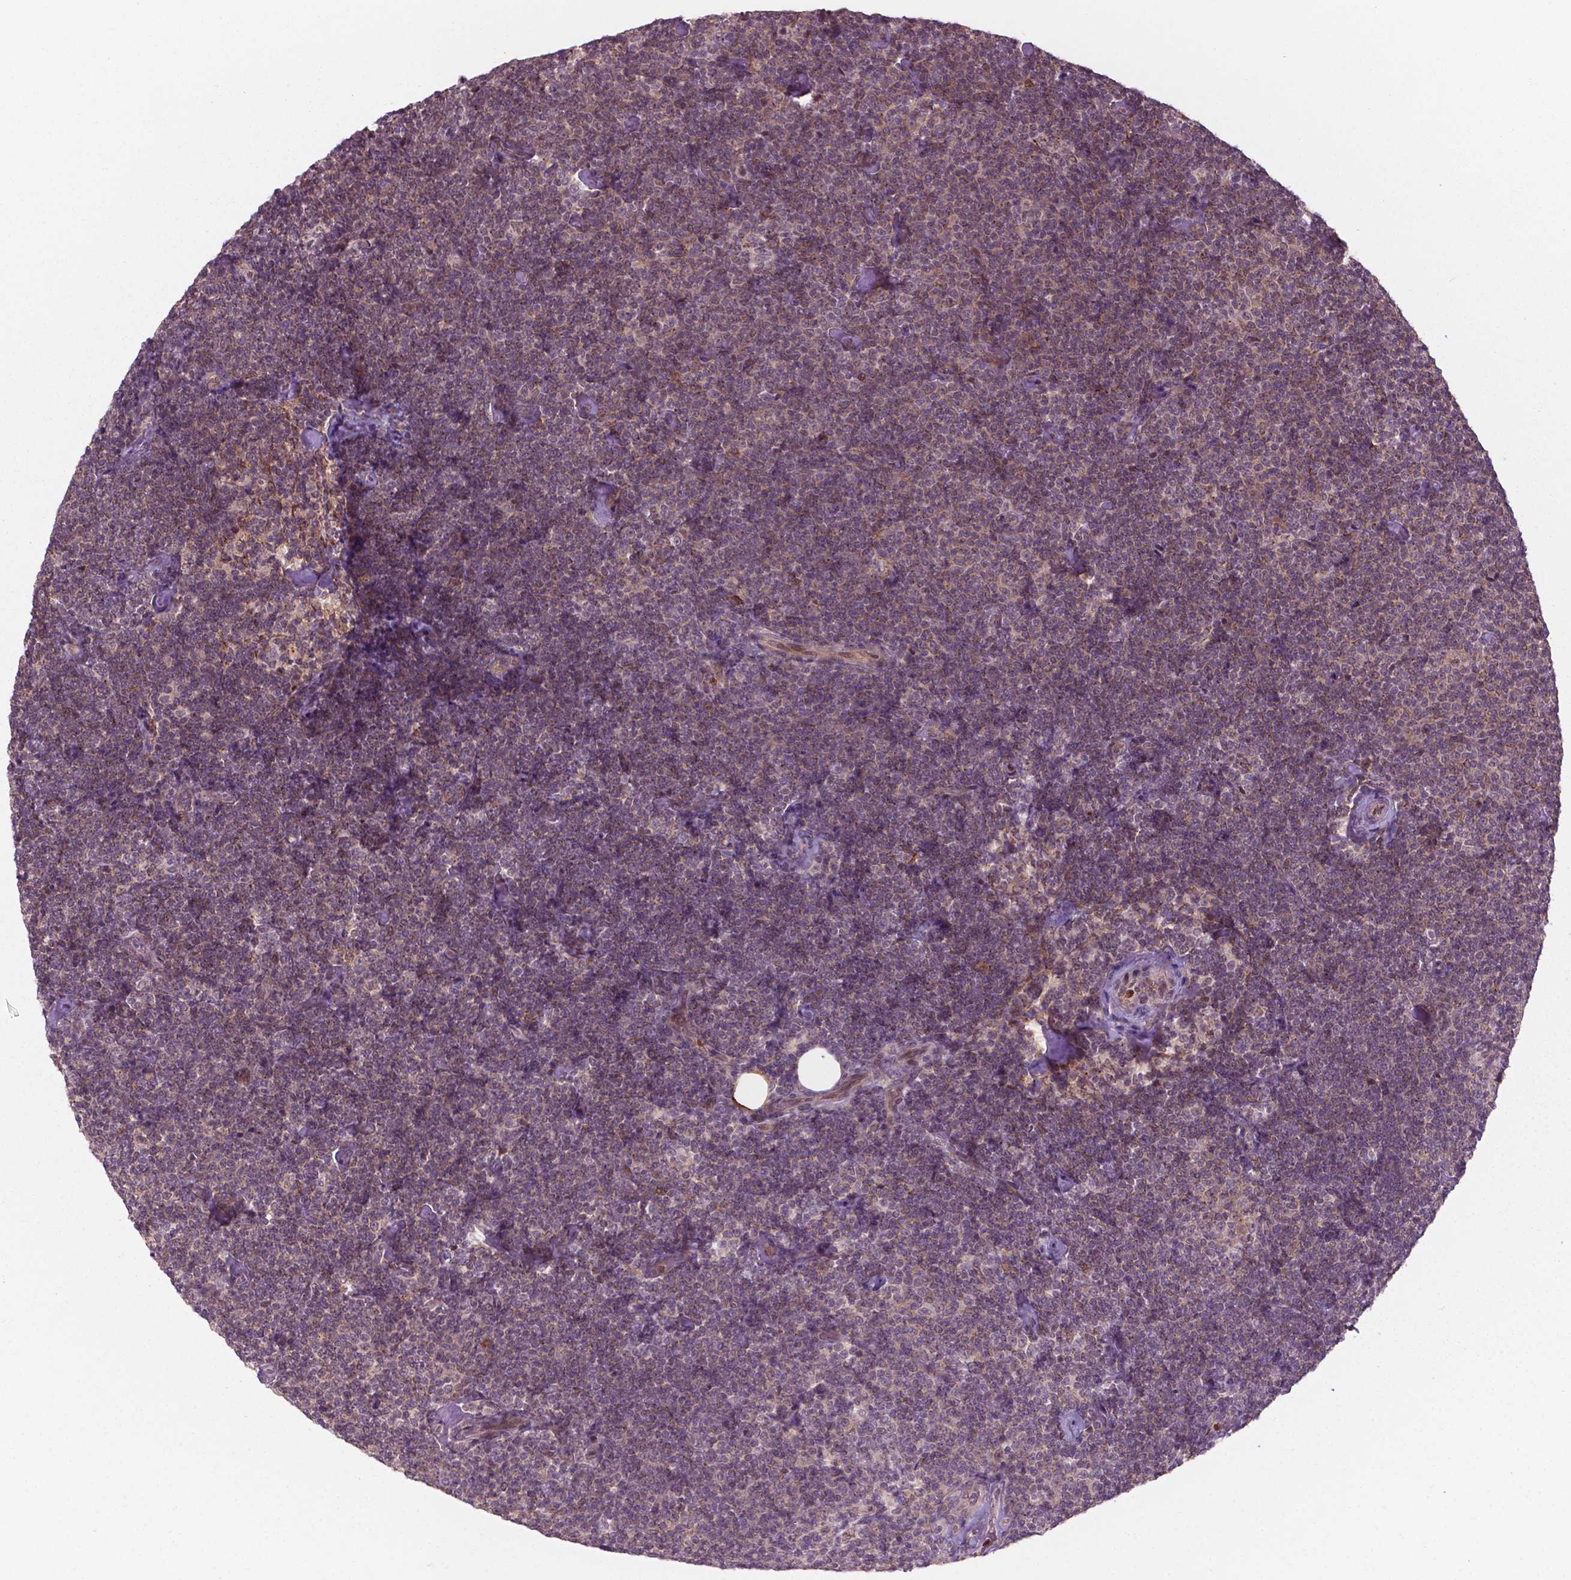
{"staining": {"intensity": "weak", "quantity": "25%-75%", "location": "cytoplasmic/membranous"}, "tissue": "lymphoma", "cell_type": "Tumor cells", "image_type": "cancer", "snomed": [{"axis": "morphology", "description": "Malignant lymphoma, non-Hodgkin's type, Low grade"}, {"axis": "topography", "description": "Lymph node"}], "caption": "Immunohistochemistry (IHC) (DAB (3,3'-diaminobenzidine)) staining of human lymphoma shows weak cytoplasmic/membranous protein staining in approximately 25%-75% of tumor cells. (Stains: DAB (3,3'-diaminobenzidine) in brown, nuclei in blue, Microscopy: brightfield microscopy at high magnification).", "gene": "NFAT5", "patient": {"sex": "male", "age": 81}}